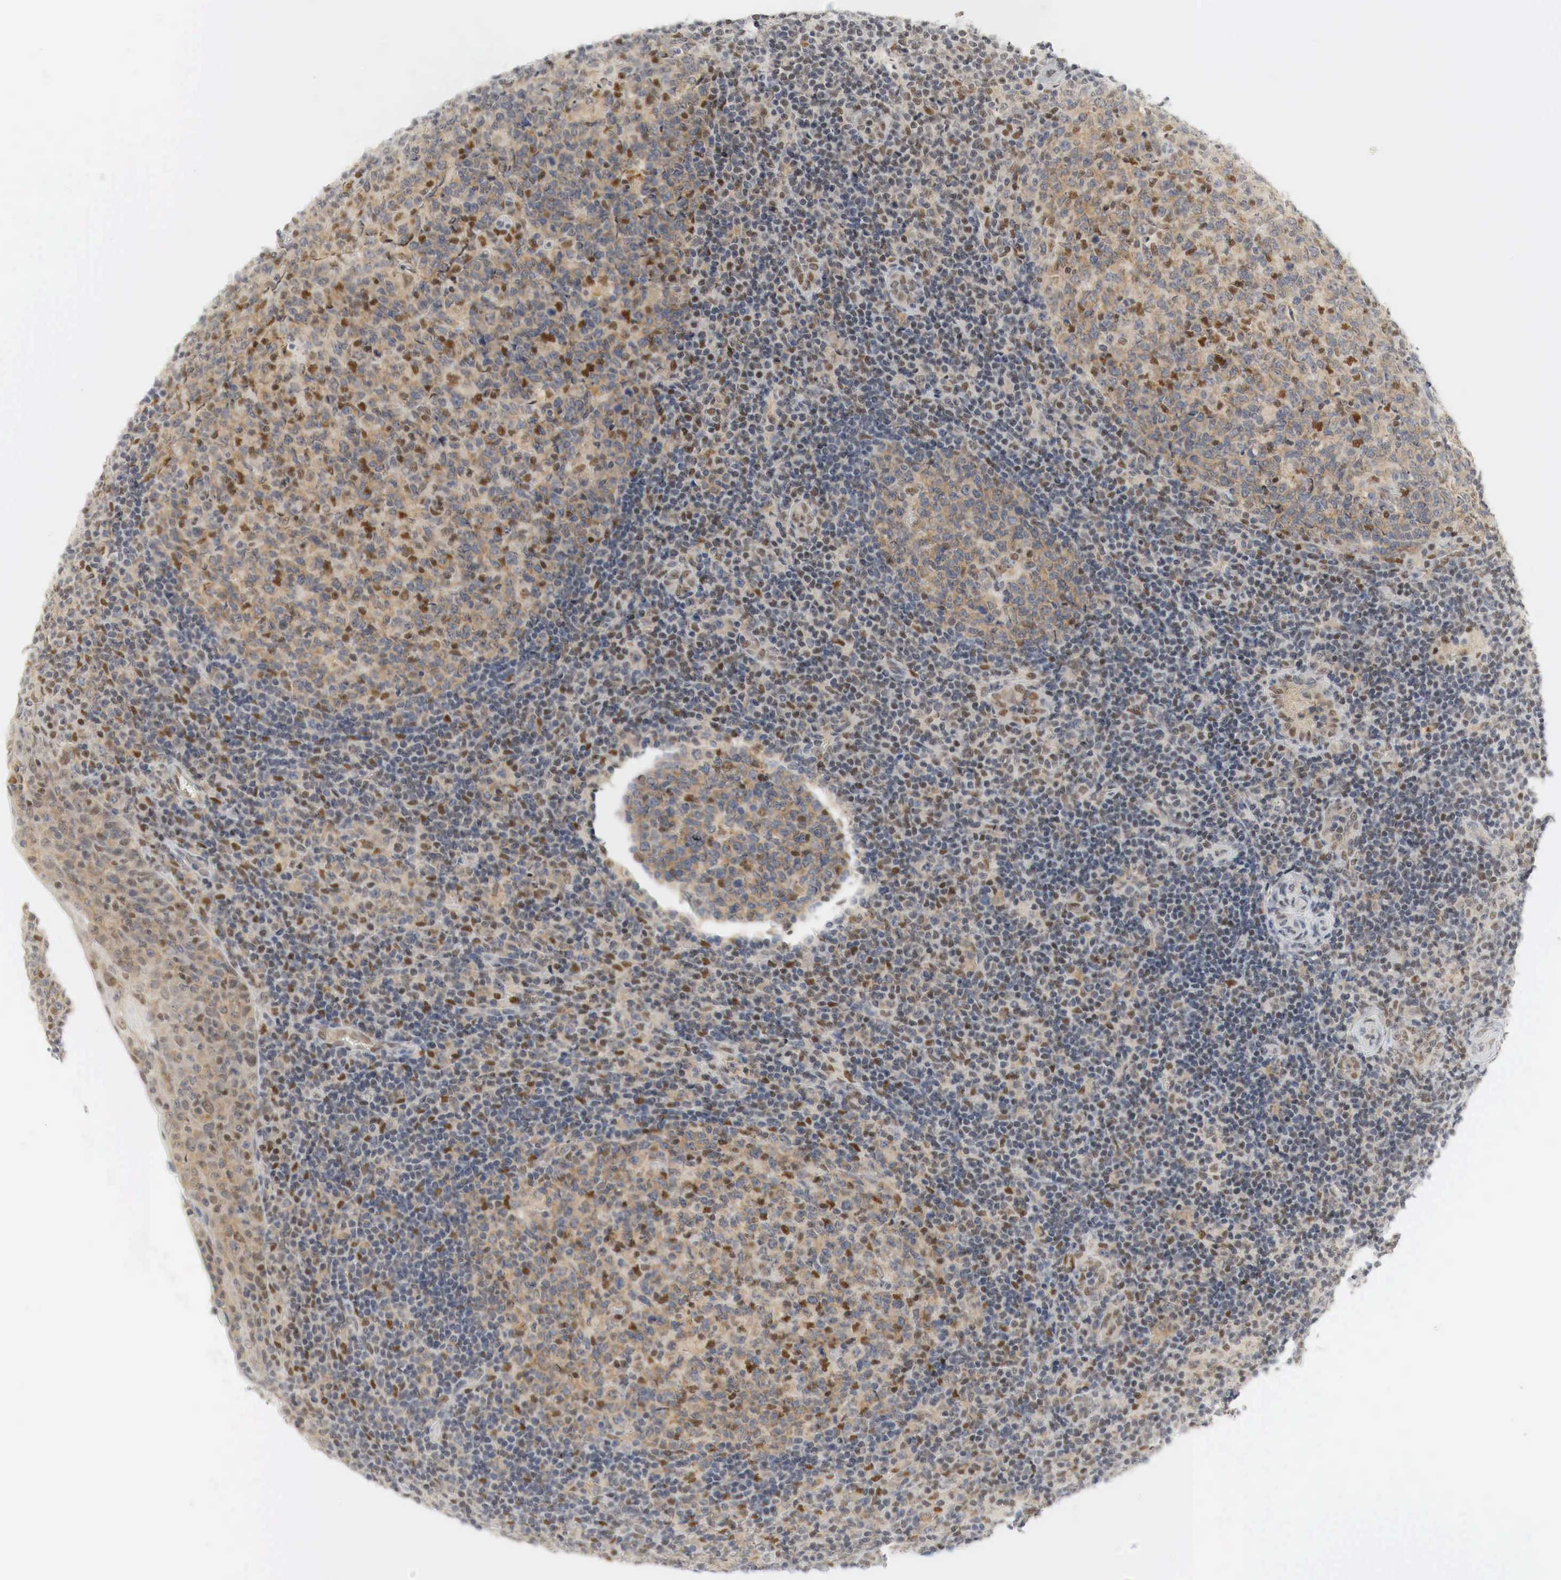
{"staining": {"intensity": "moderate", "quantity": "25%-75%", "location": "cytoplasmic/membranous,nuclear"}, "tissue": "tonsil", "cell_type": "Germinal center cells", "image_type": "normal", "snomed": [{"axis": "morphology", "description": "Normal tissue, NOS"}, {"axis": "topography", "description": "Tonsil"}], "caption": "A medium amount of moderate cytoplasmic/membranous,nuclear staining is seen in approximately 25%-75% of germinal center cells in normal tonsil. The protein is stained brown, and the nuclei are stained in blue (DAB (3,3'-diaminobenzidine) IHC with brightfield microscopy, high magnification).", "gene": "MYC", "patient": {"sex": "female", "age": 3}}